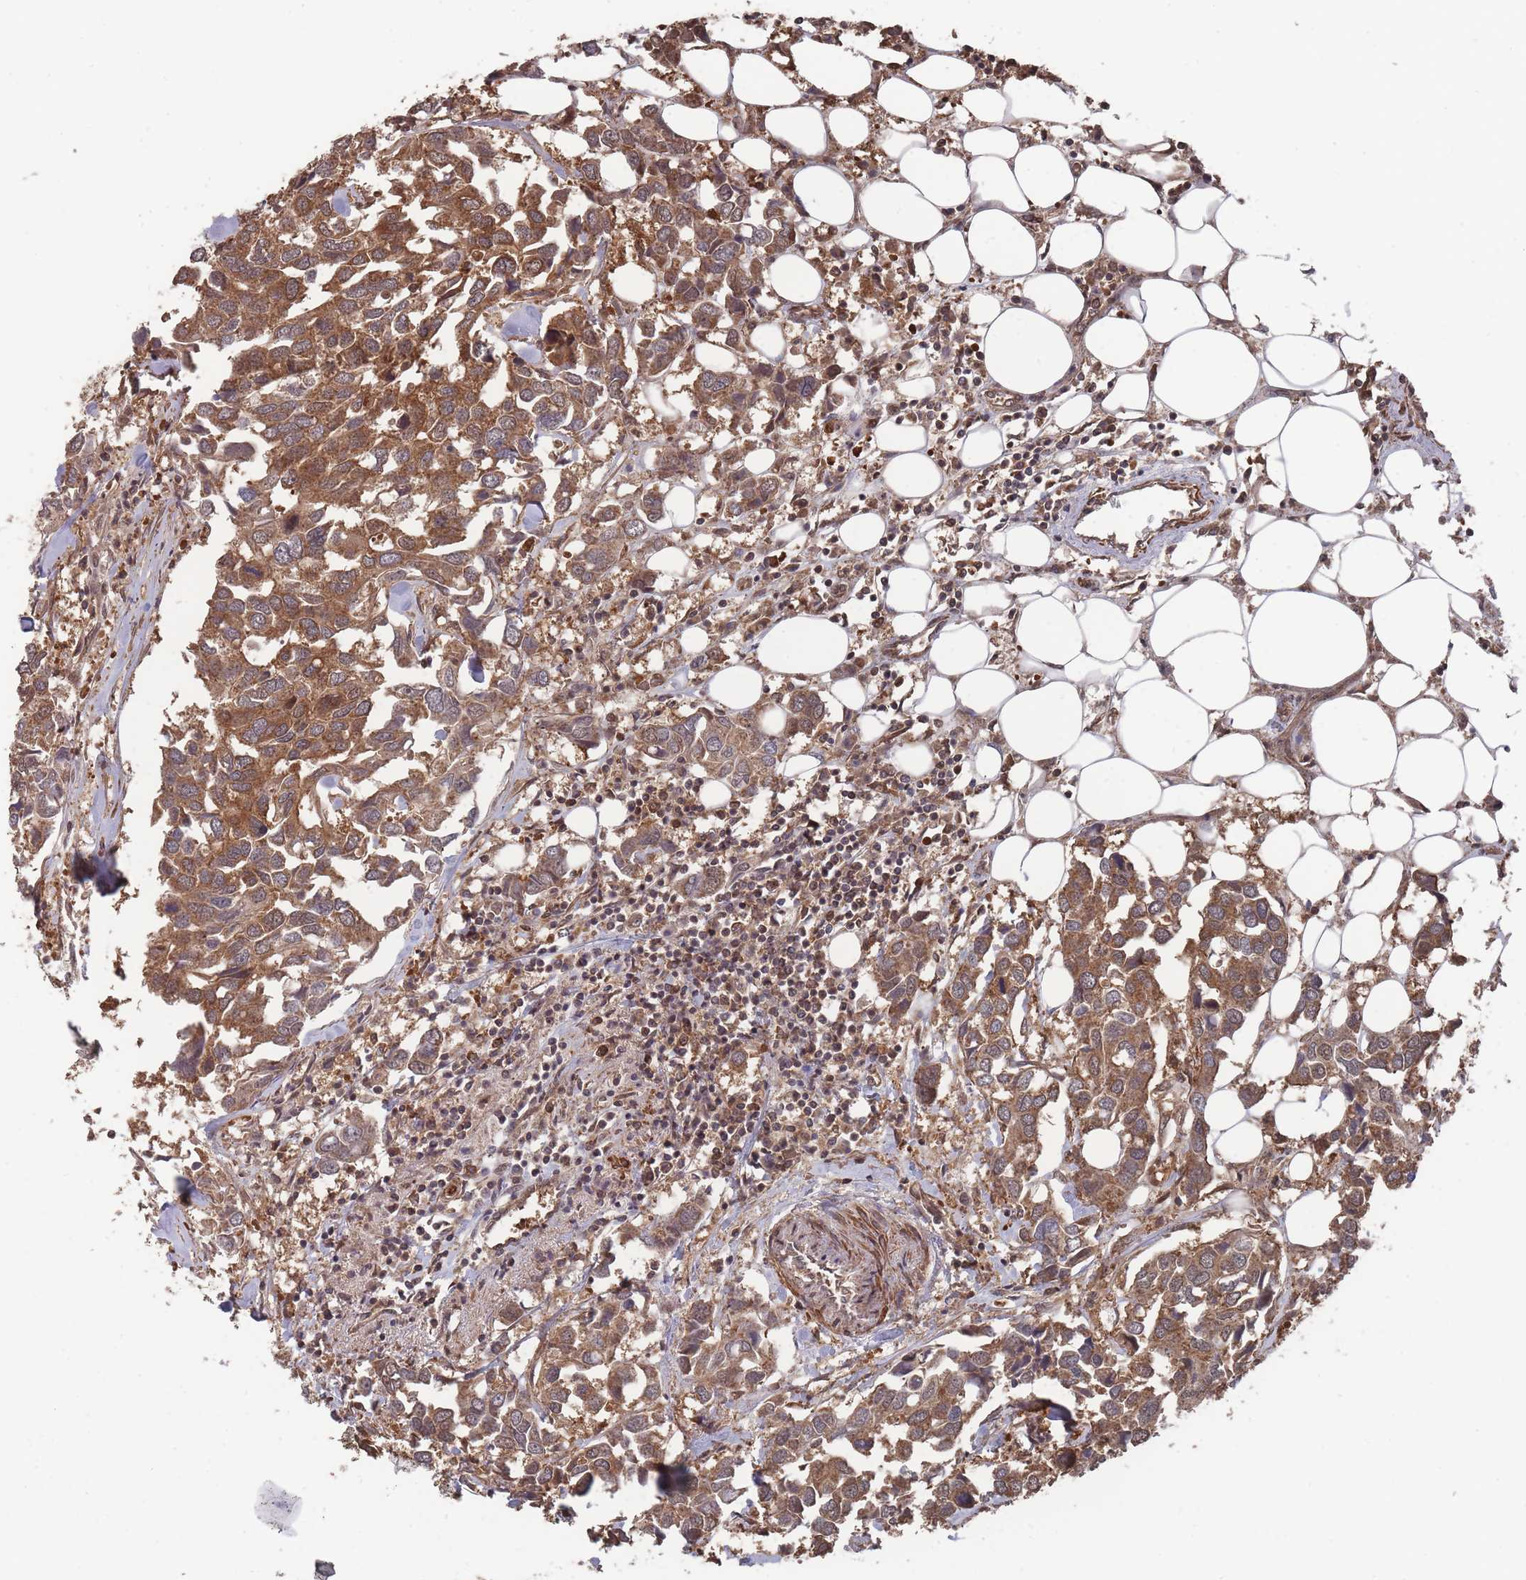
{"staining": {"intensity": "moderate", "quantity": ">75%", "location": "cytoplasmic/membranous"}, "tissue": "breast cancer", "cell_type": "Tumor cells", "image_type": "cancer", "snomed": [{"axis": "morphology", "description": "Duct carcinoma"}, {"axis": "topography", "description": "Breast"}], "caption": "This is a histology image of immunohistochemistry staining of invasive ductal carcinoma (breast), which shows moderate staining in the cytoplasmic/membranous of tumor cells.", "gene": "SF3B1", "patient": {"sex": "female", "age": 83}}